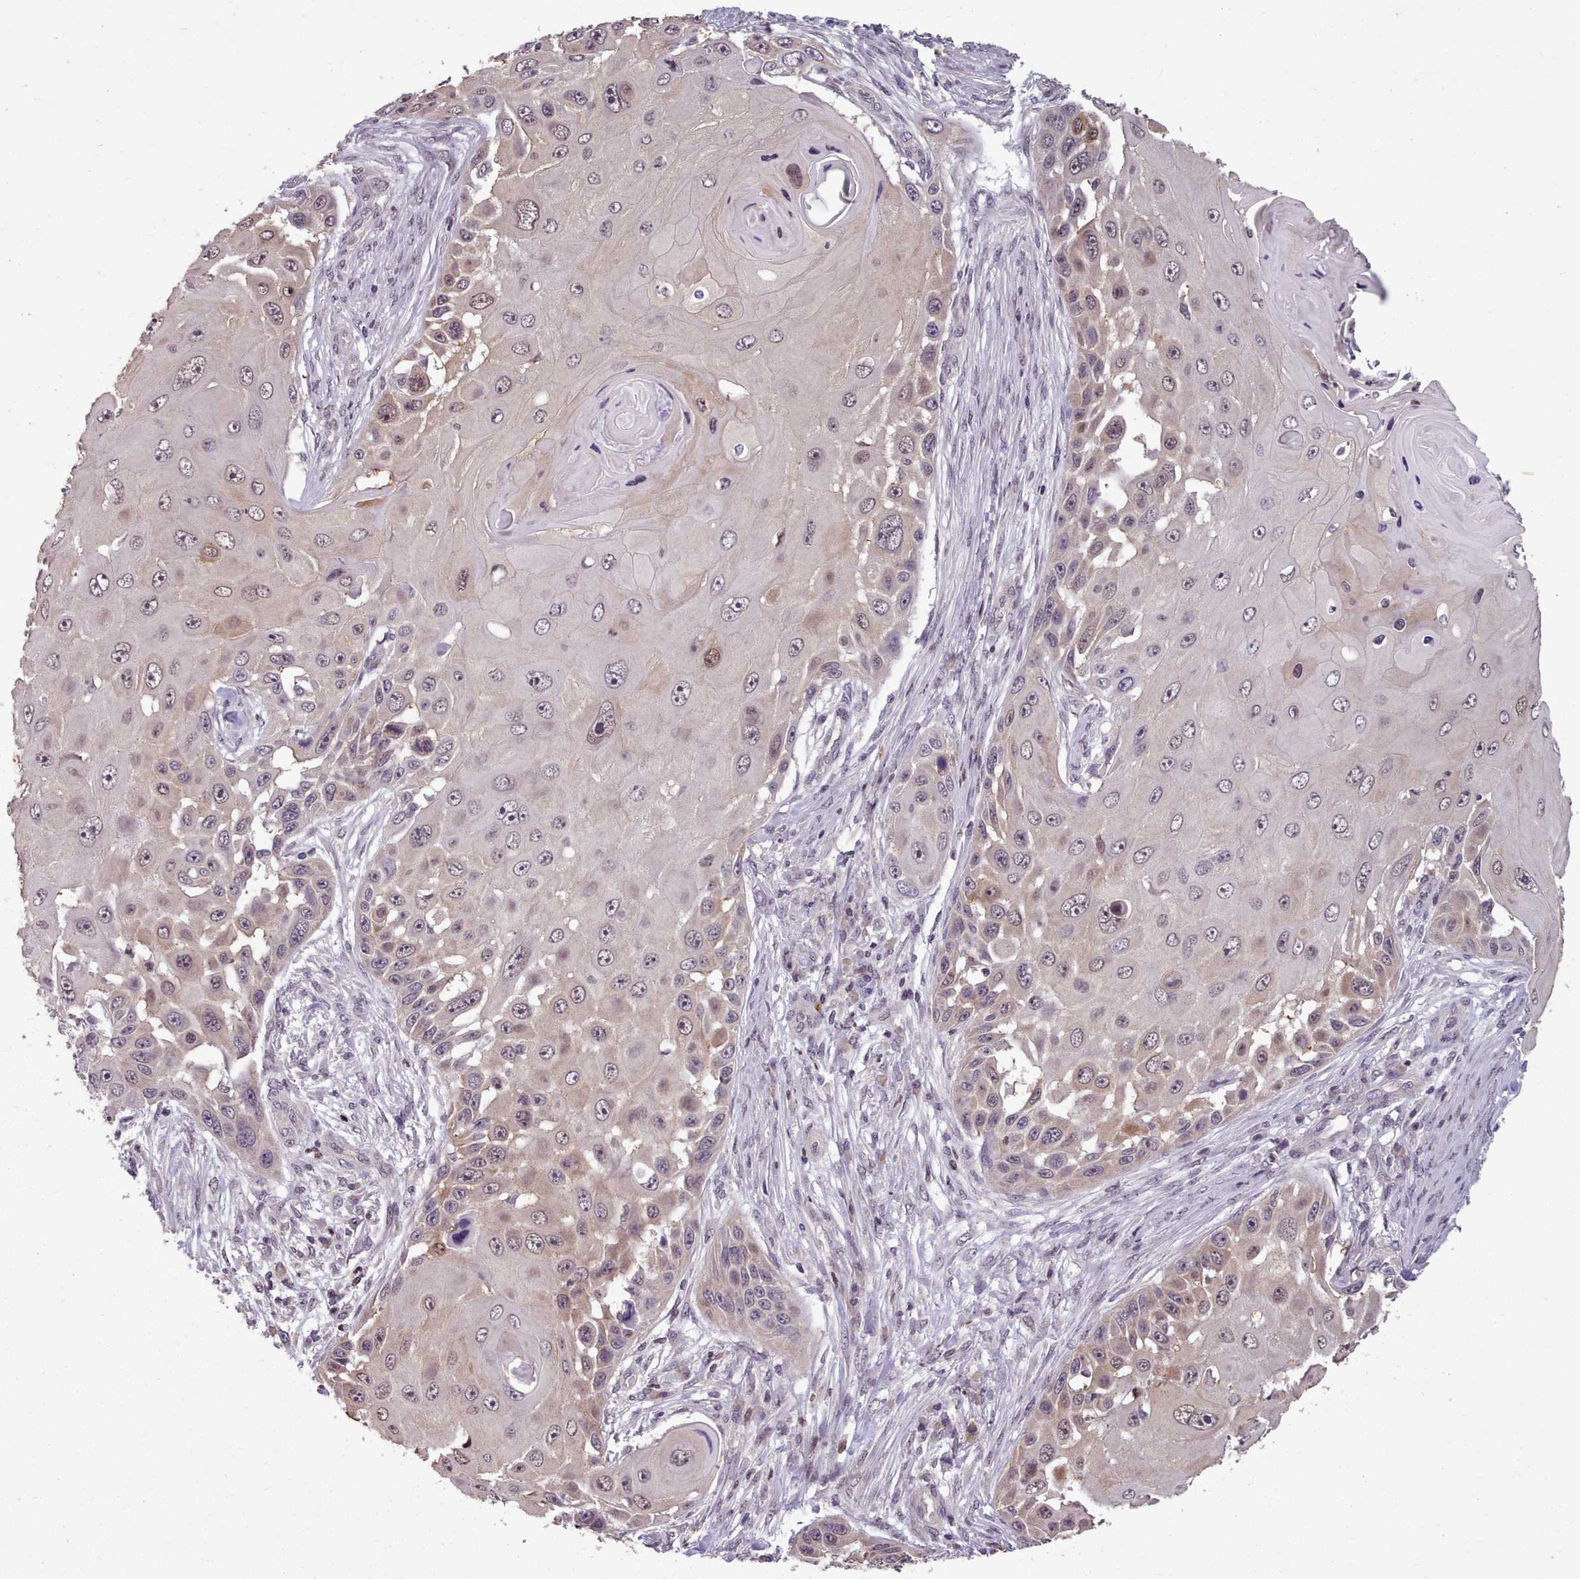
{"staining": {"intensity": "weak", "quantity": "<25%", "location": "nuclear"}, "tissue": "skin cancer", "cell_type": "Tumor cells", "image_type": "cancer", "snomed": [{"axis": "morphology", "description": "Squamous cell carcinoma, NOS"}, {"axis": "topography", "description": "Skin"}], "caption": "This histopathology image is of squamous cell carcinoma (skin) stained with immunohistochemistry (IHC) to label a protein in brown with the nuclei are counter-stained blue. There is no staining in tumor cells.", "gene": "ENSA", "patient": {"sex": "female", "age": 44}}